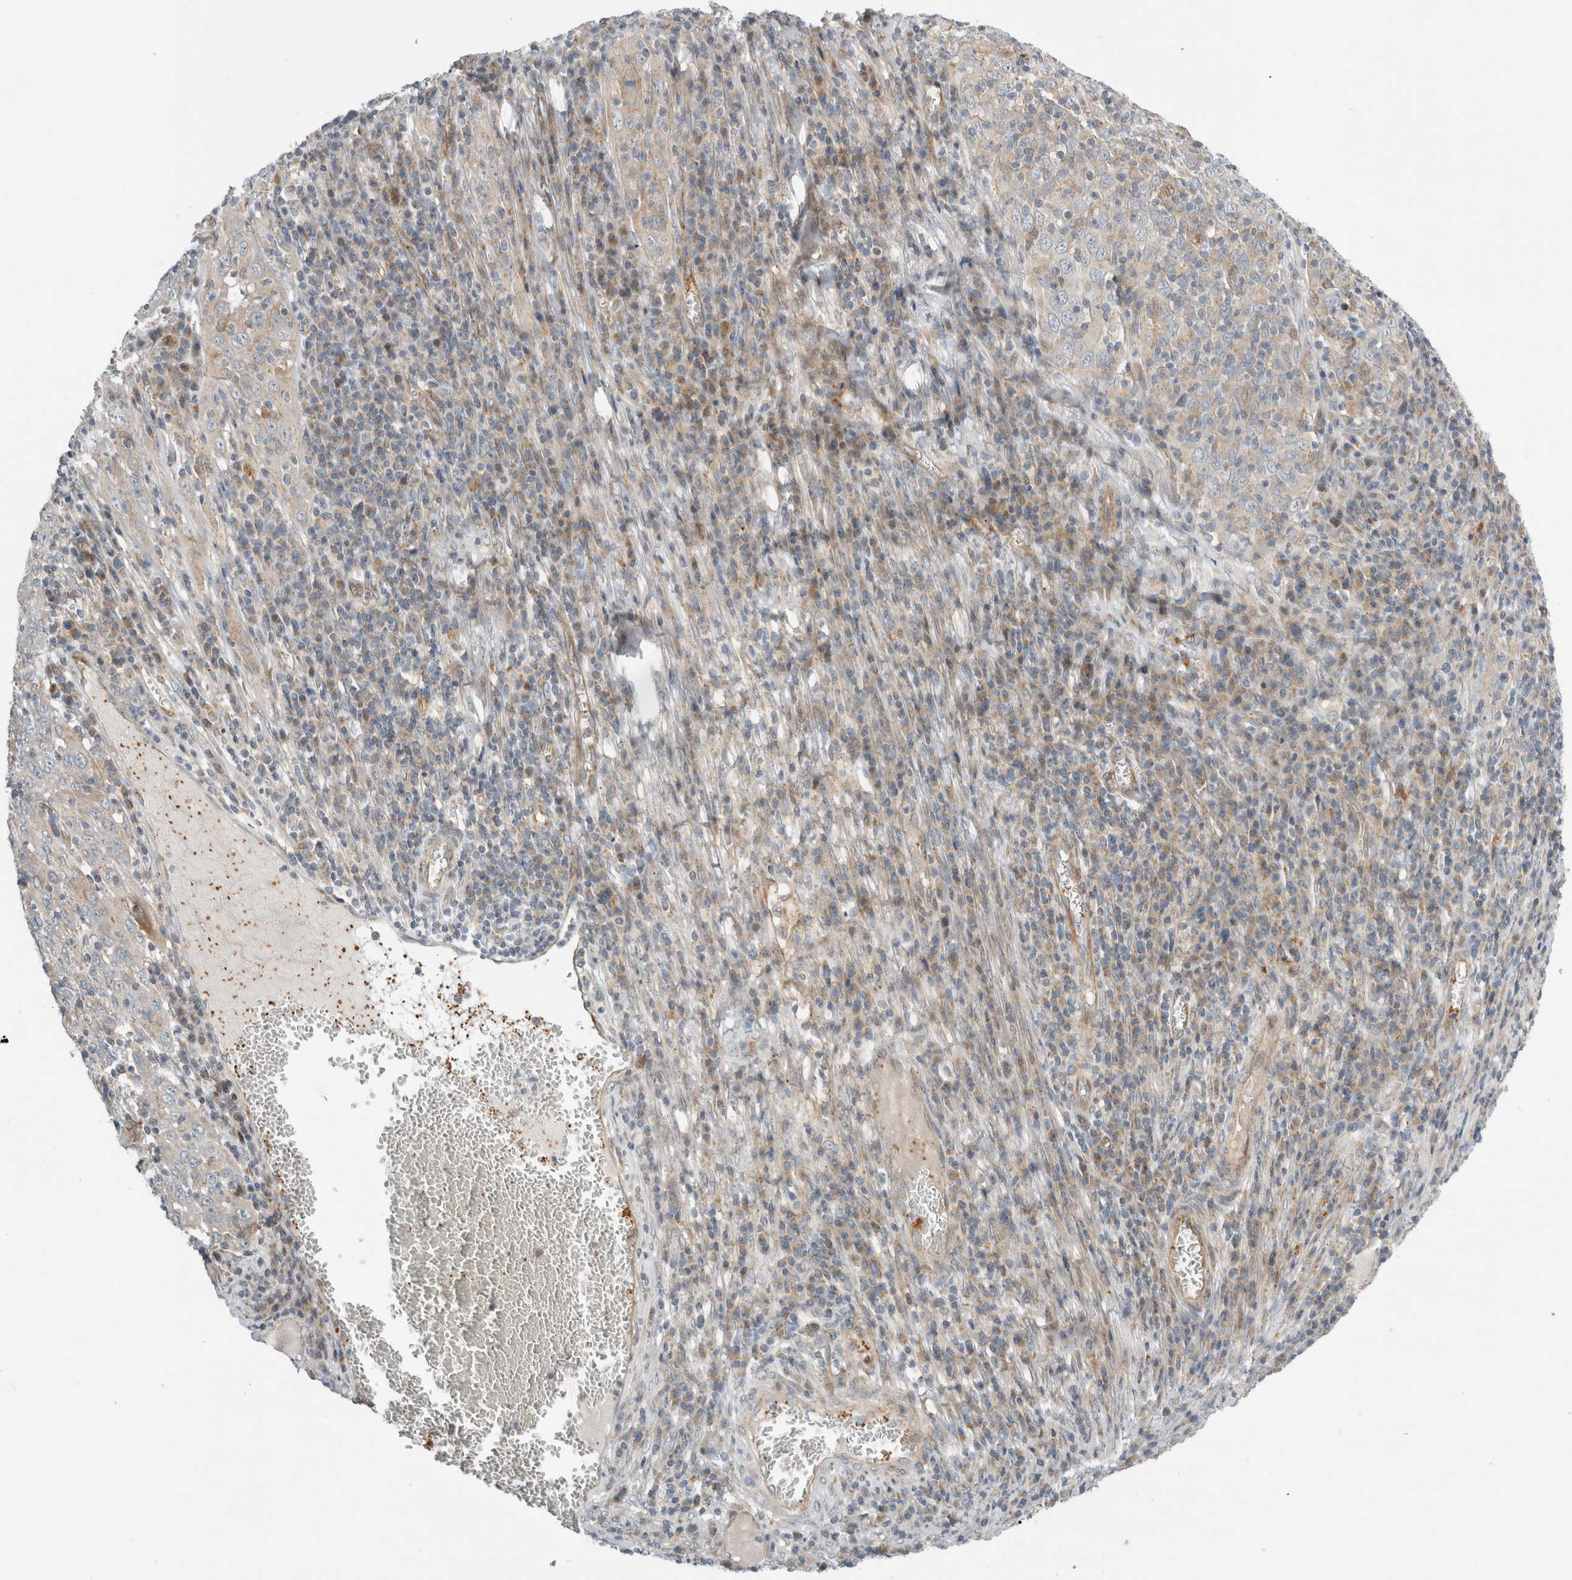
{"staining": {"intensity": "weak", "quantity": ">75%", "location": "cytoplasmic/membranous"}, "tissue": "cervical cancer", "cell_type": "Tumor cells", "image_type": "cancer", "snomed": [{"axis": "morphology", "description": "Squamous cell carcinoma, NOS"}, {"axis": "topography", "description": "Cervix"}], "caption": "Immunohistochemistry micrograph of human cervical squamous cell carcinoma stained for a protein (brown), which reveals low levels of weak cytoplasmic/membranous expression in about >75% of tumor cells.", "gene": "KPNA5", "patient": {"sex": "female", "age": 46}}